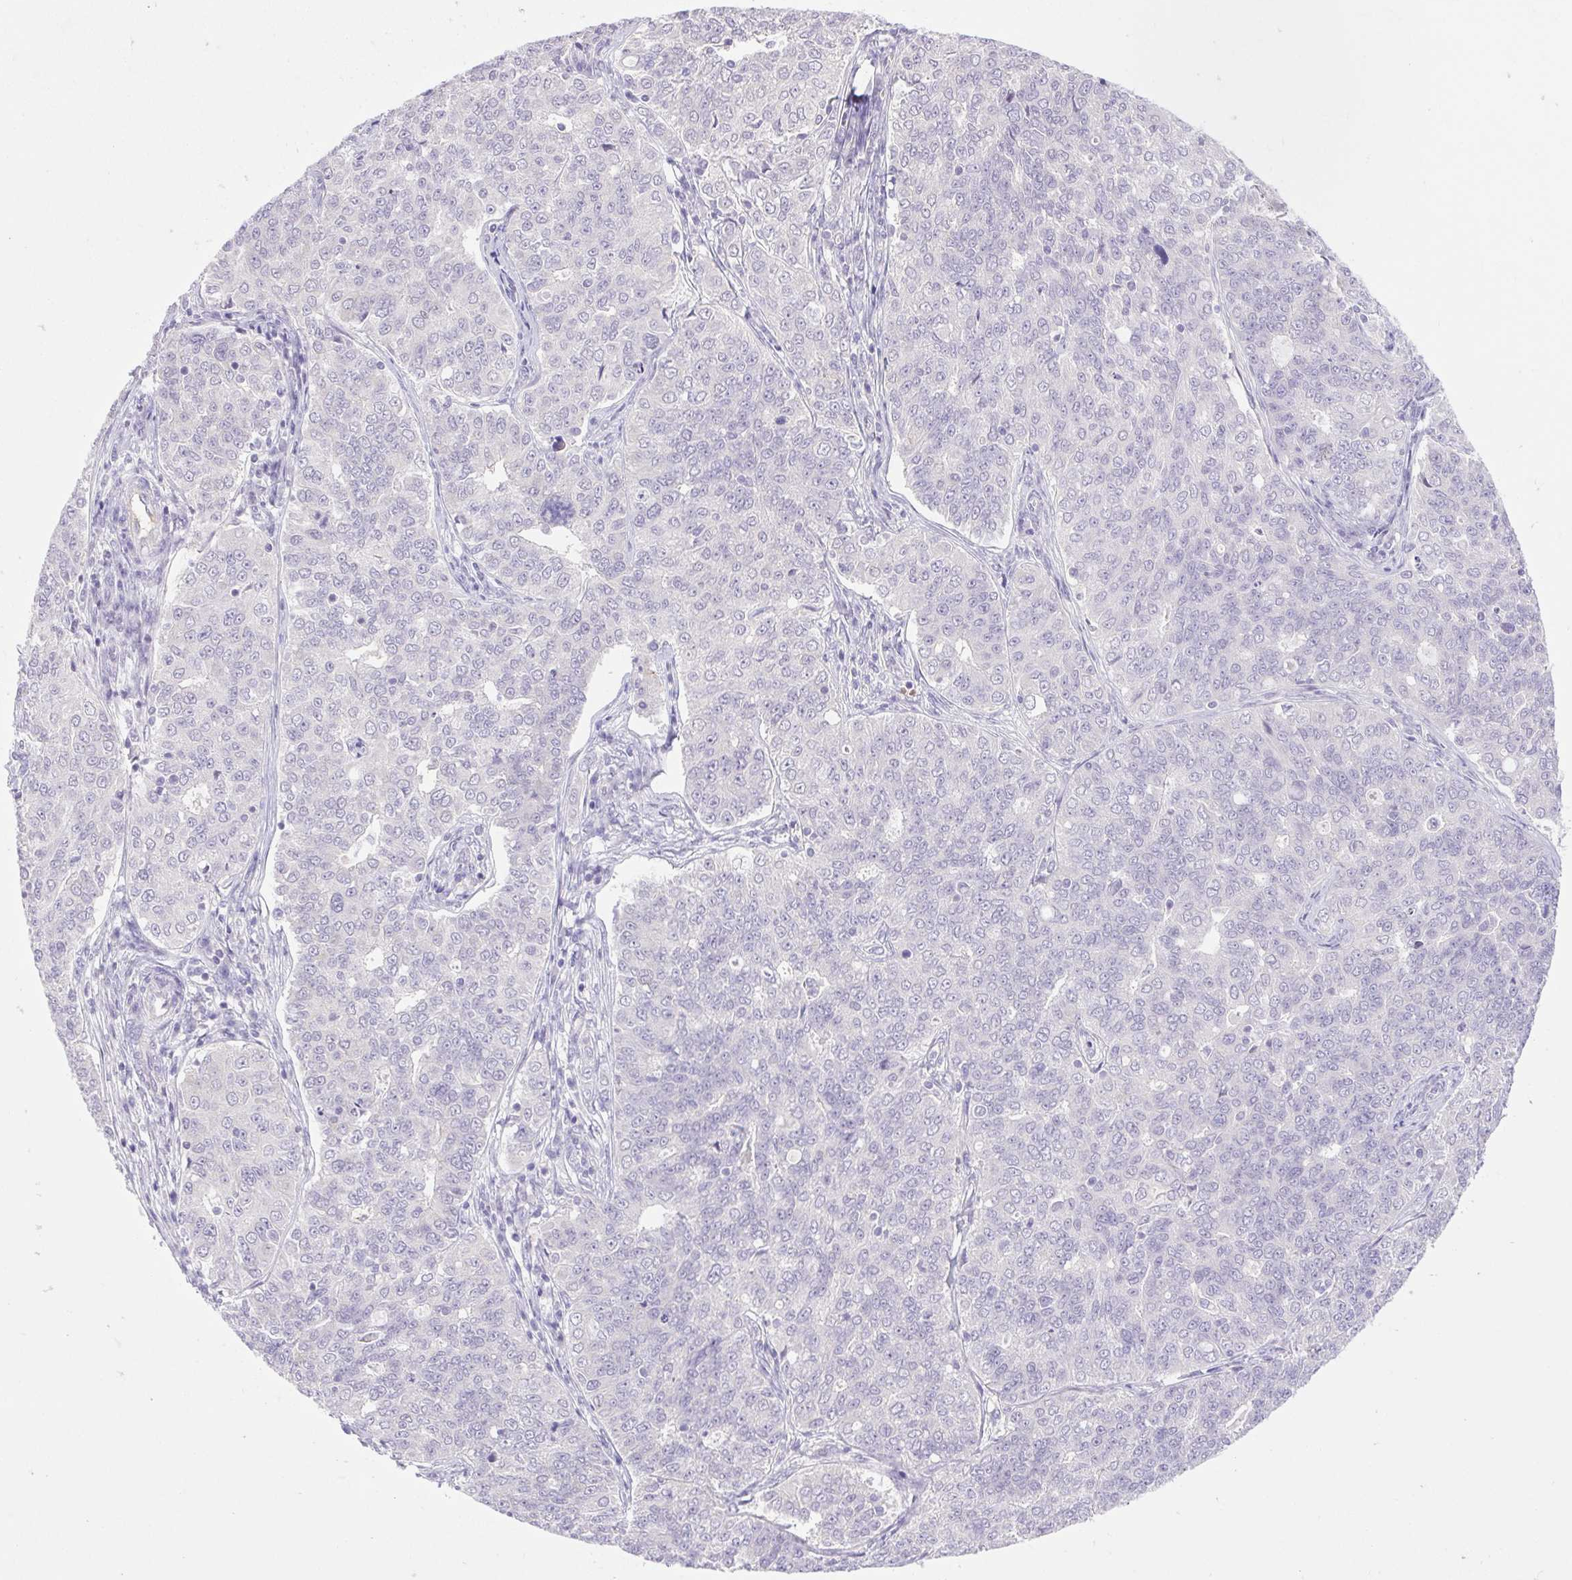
{"staining": {"intensity": "negative", "quantity": "none", "location": "none"}, "tissue": "endometrial cancer", "cell_type": "Tumor cells", "image_type": "cancer", "snomed": [{"axis": "morphology", "description": "Adenocarcinoma, NOS"}, {"axis": "topography", "description": "Endometrium"}], "caption": "Immunohistochemistry (IHC) of endometrial adenocarcinoma displays no positivity in tumor cells.", "gene": "FAM177B", "patient": {"sex": "female", "age": 43}}